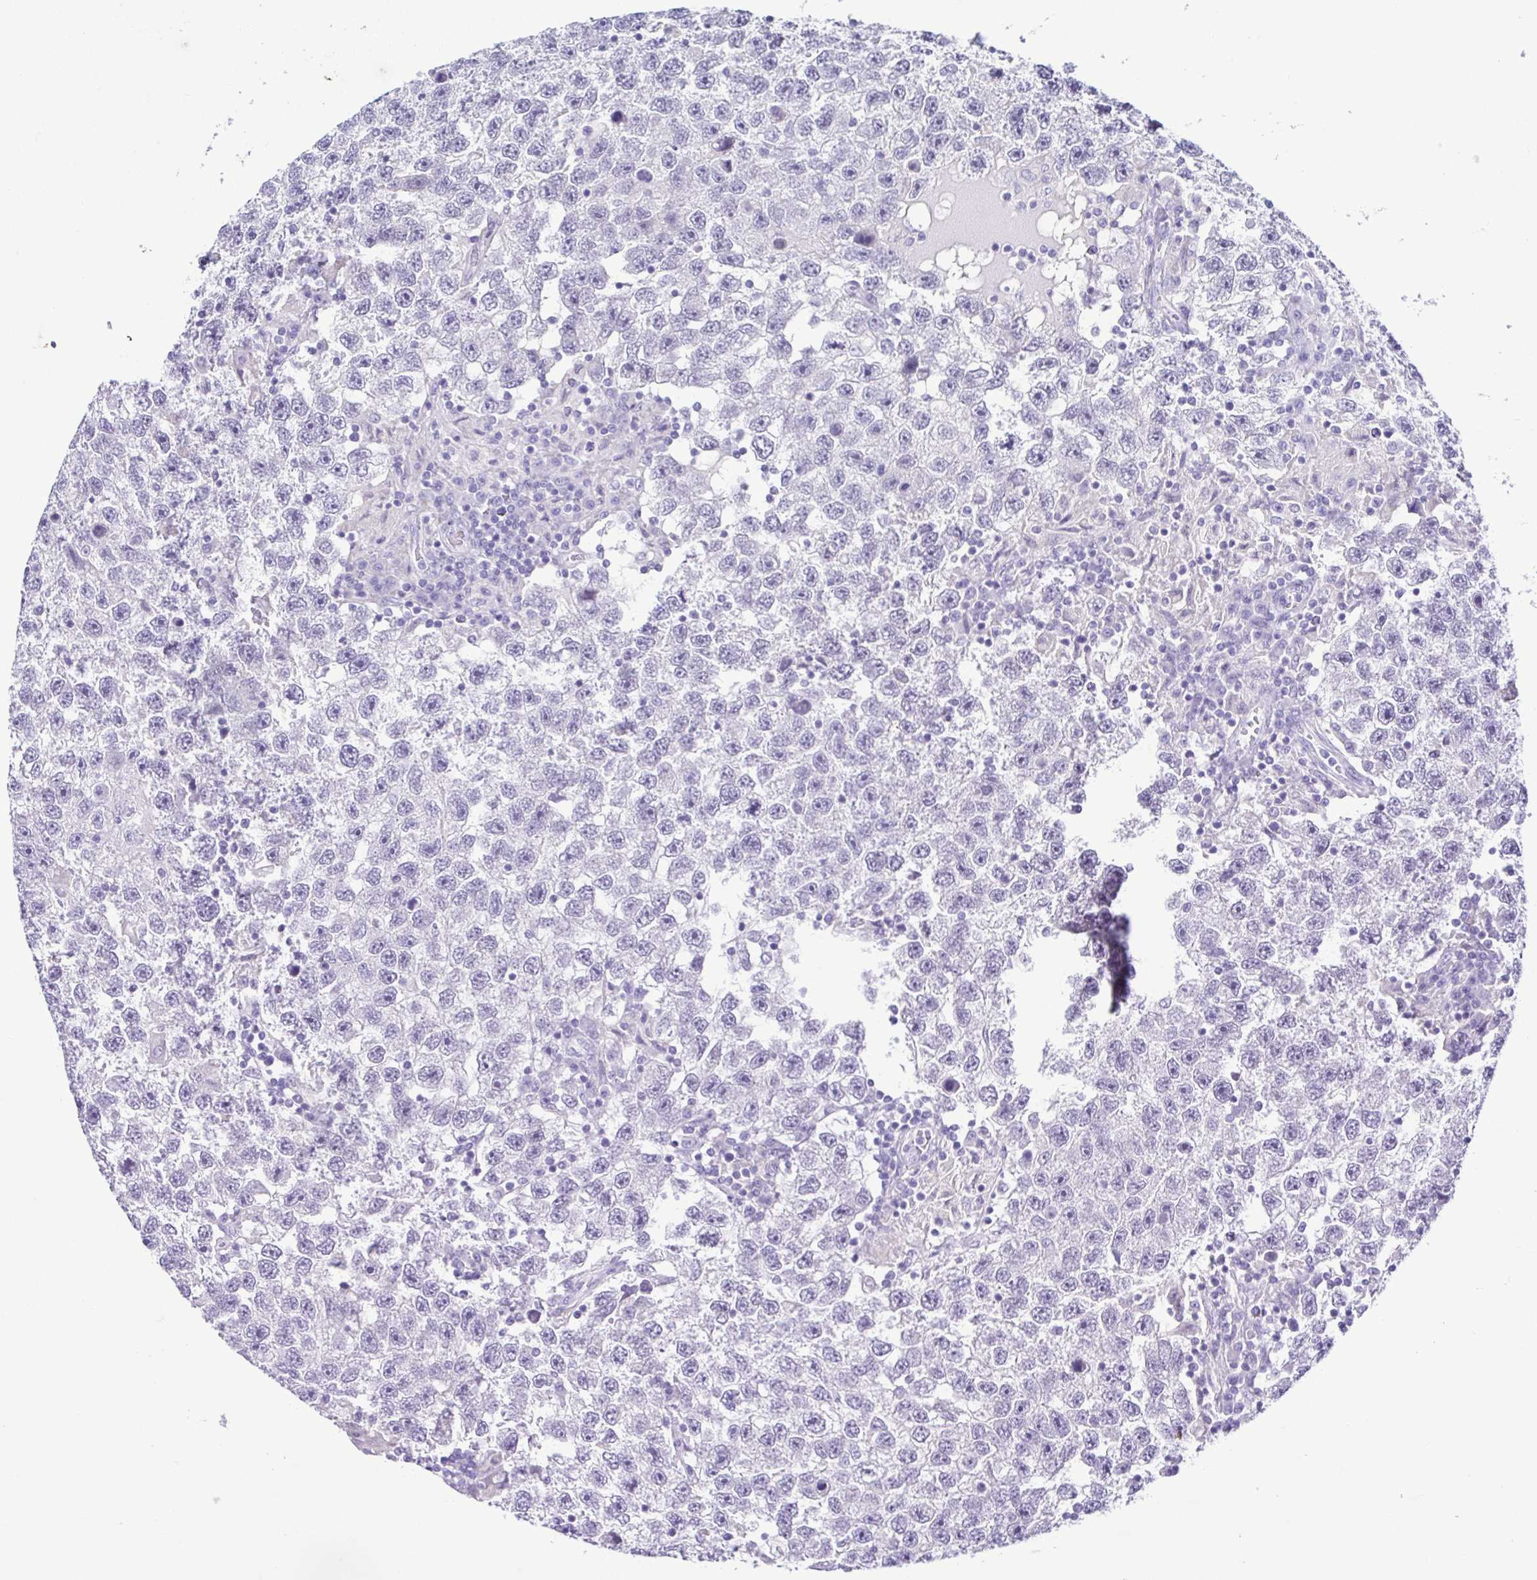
{"staining": {"intensity": "negative", "quantity": "none", "location": "none"}, "tissue": "testis cancer", "cell_type": "Tumor cells", "image_type": "cancer", "snomed": [{"axis": "morphology", "description": "Seminoma, NOS"}, {"axis": "topography", "description": "Testis"}], "caption": "The immunohistochemistry micrograph has no significant staining in tumor cells of testis seminoma tissue.", "gene": "SPATA16", "patient": {"sex": "male", "age": 26}}